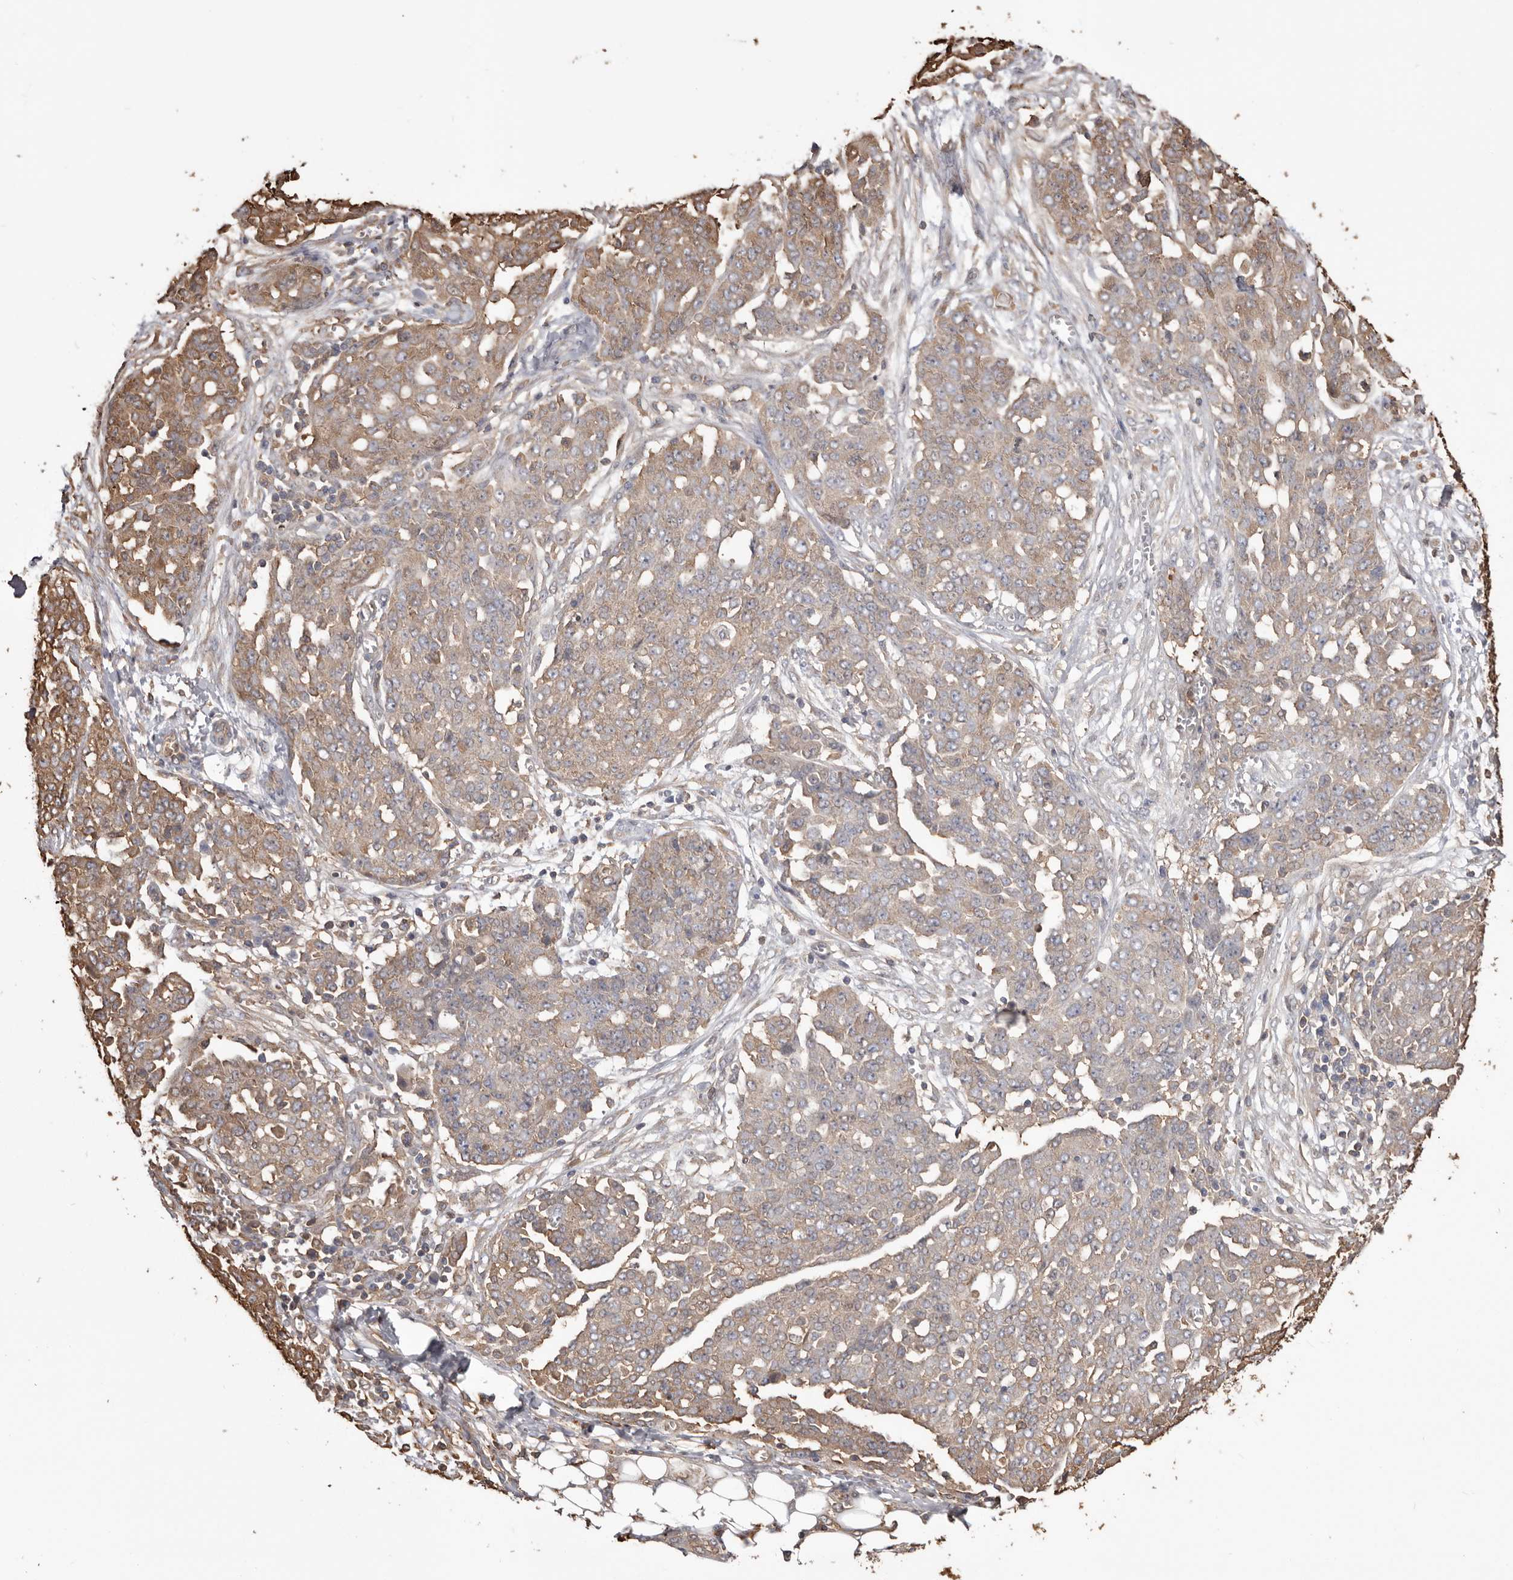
{"staining": {"intensity": "moderate", "quantity": "25%-75%", "location": "cytoplasmic/membranous"}, "tissue": "ovarian cancer", "cell_type": "Tumor cells", "image_type": "cancer", "snomed": [{"axis": "morphology", "description": "Cystadenocarcinoma, serous, NOS"}, {"axis": "topography", "description": "Soft tissue"}, {"axis": "topography", "description": "Ovary"}], "caption": "Protein positivity by IHC shows moderate cytoplasmic/membranous positivity in approximately 25%-75% of tumor cells in ovarian cancer (serous cystadenocarcinoma). Ihc stains the protein in brown and the nuclei are stained blue.", "gene": "PKM", "patient": {"sex": "female", "age": 57}}